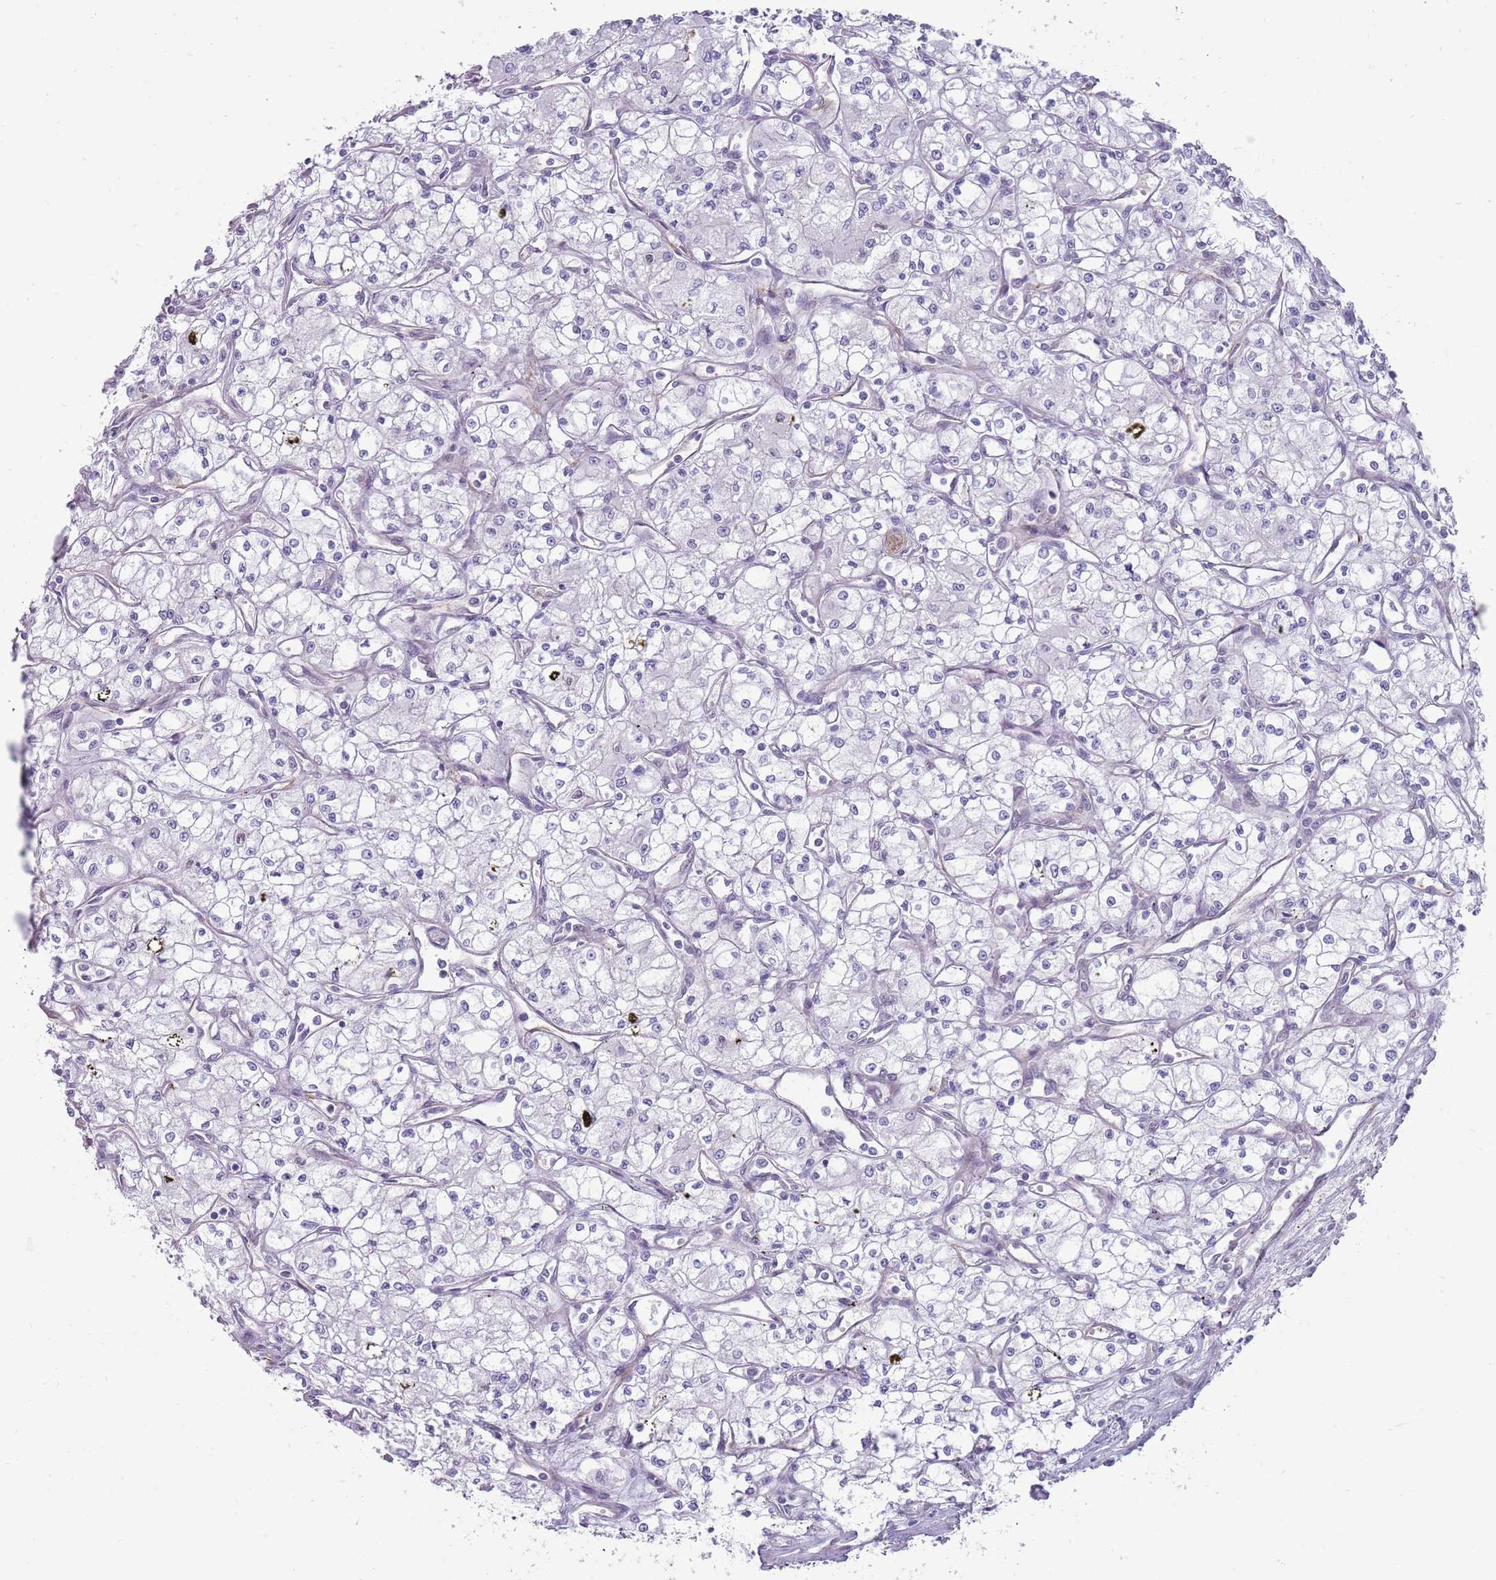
{"staining": {"intensity": "negative", "quantity": "none", "location": "none"}, "tissue": "renal cancer", "cell_type": "Tumor cells", "image_type": "cancer", "snomed": [{"axis": "morphology", "description": "Adenocarcinoma, NOS"}, {"axis": "topography", "description": "Kidney"}], "caption": "A micrograph of human renal cancer (adenocarcinoma) is negative for staining in tumor cells. The staining was performed using DAB (3,3'-diaminobenzidine) to visualize the protein expression in brown, while the nuclei were stained in blue with hematoxylin (Magnification: 20x).", "gene": "NBPF3", "patient": {"sex": "male", "age": 59}}